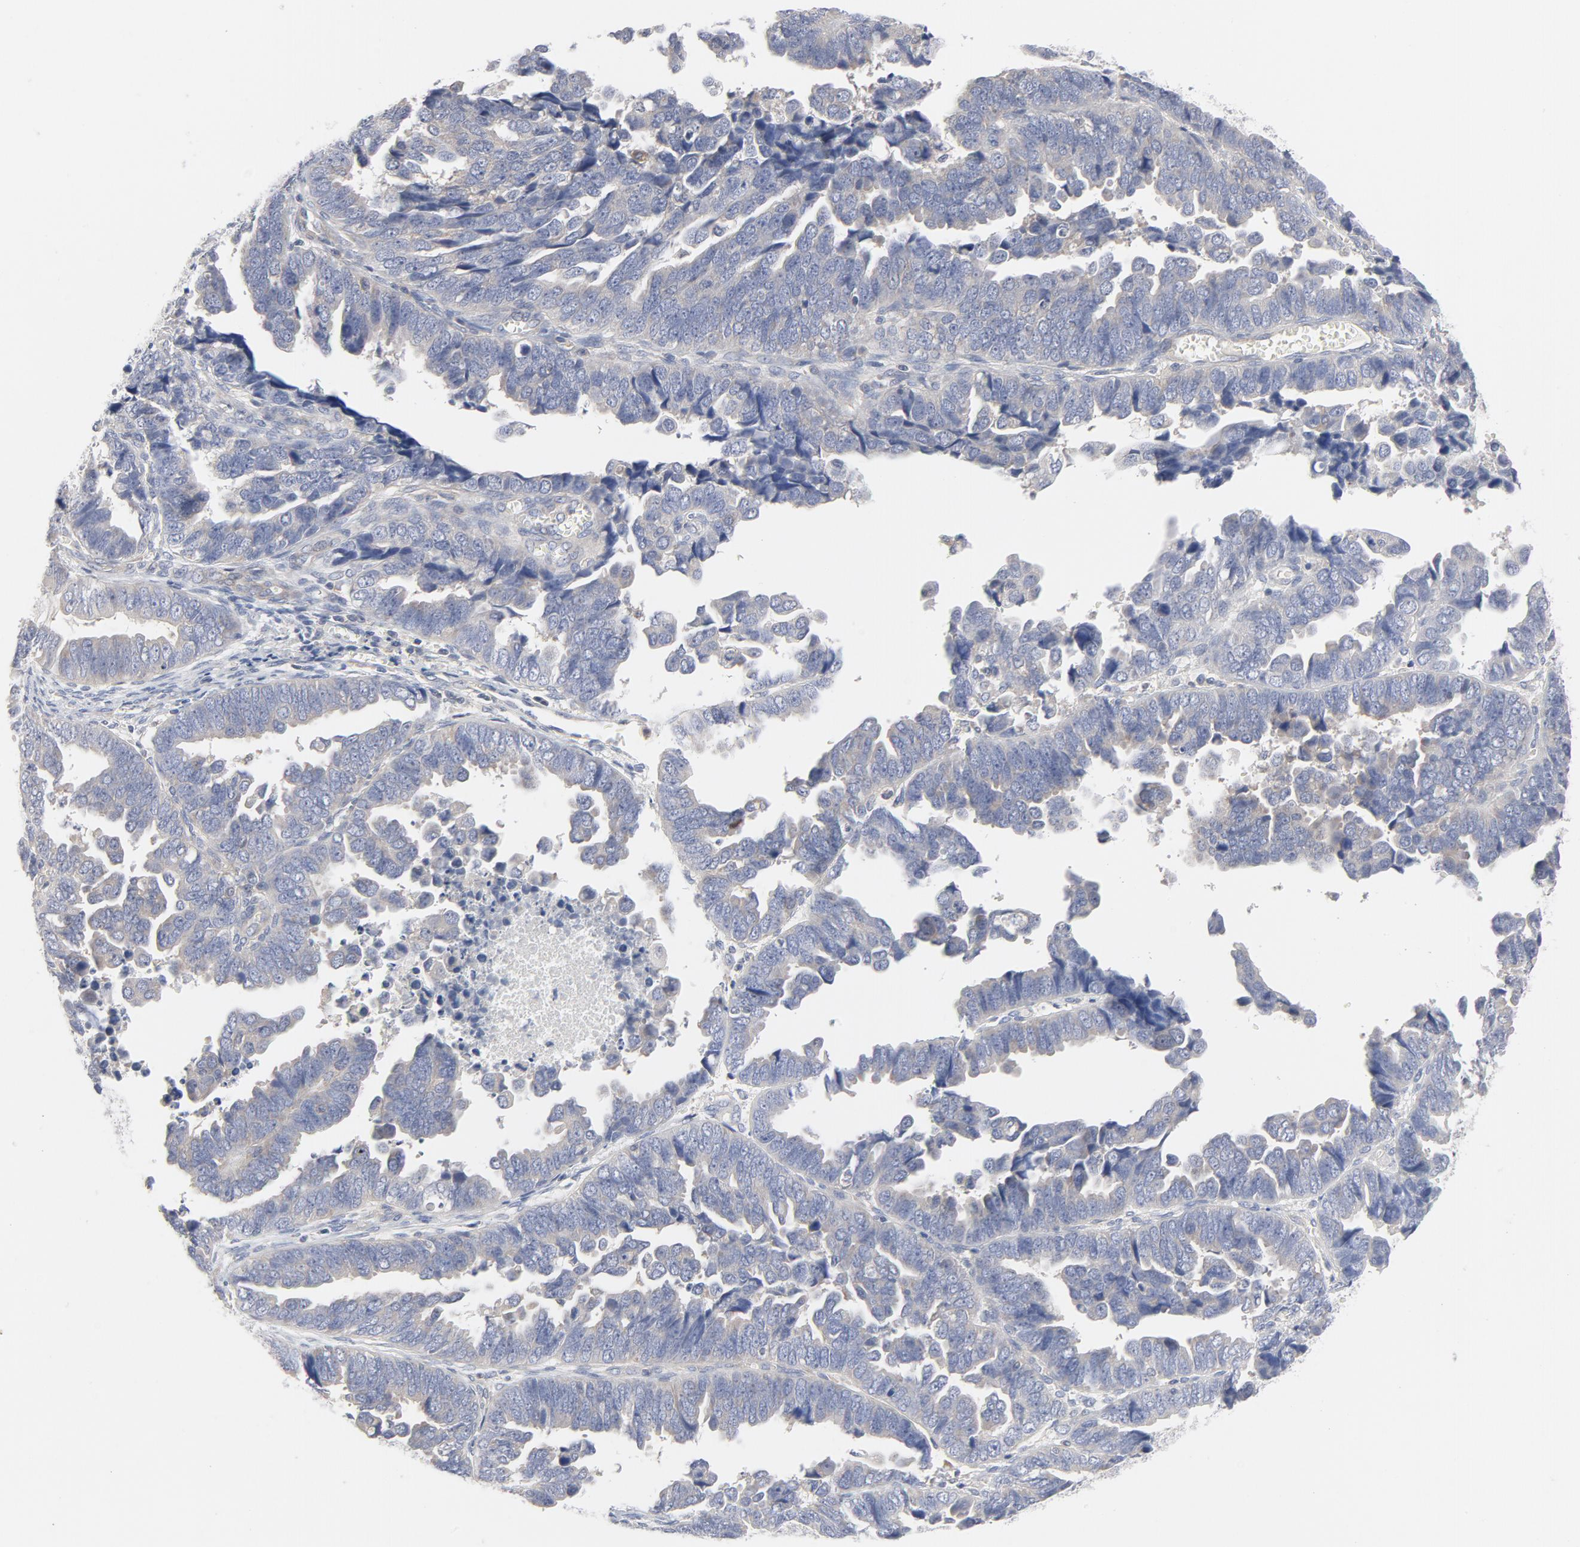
{"staining": {"intensity": "weak", "quantity": ">75%", "location": "cytoplasmic/membranous"}, "tissue": "endometrial cancer", "cell_type": "Tumor cells", "image_type": "cancer", "snomed": [{"axis": "morphology", "description": "Adenocarcinoma, NOS"}, {"axis": "topography", "description": "Endometrium"}], "caption": "A photomicrograph showing weak cytoplasmic/membranous expression in about >75% of tumor cells in endometrial cancer (adenocarcinoma), as visualized by brown immunohistochemical staining.", "gene": "ROCK1", "patient": {"sex": "female", "age": 75}}